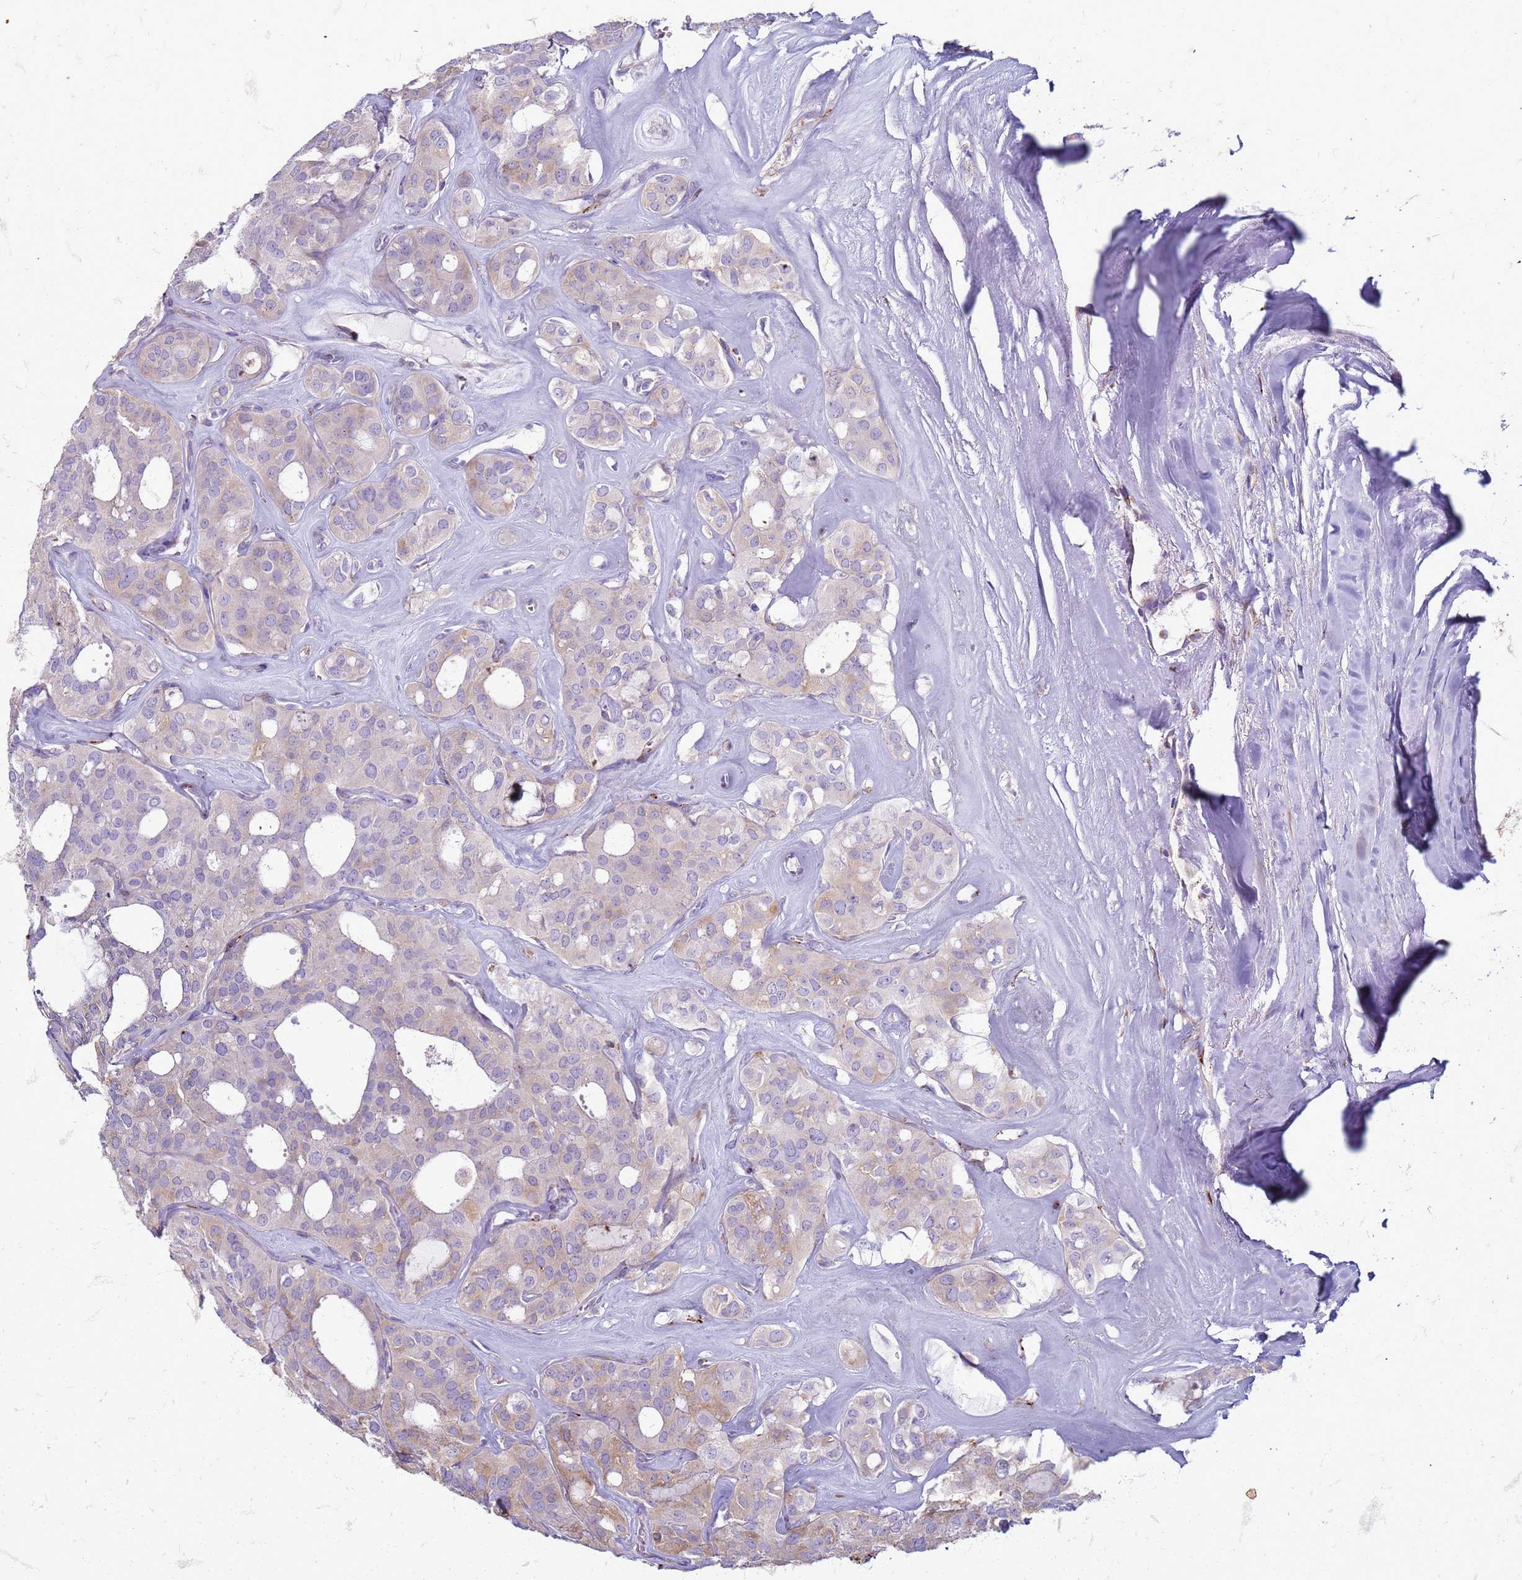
{"staining": {"intensity": "moderate", "quantity": "25%-75%", "location": "cytoplasmic/membranous"}, "tissue": "thyroid cancer", "cell_type": "Tumor cells", "image_type": "cancer", "snomed": [{"axis": "morphology", "description": "Follicular adenoma carcinoma, NOS"}, {"axis": "topography", "description": "Thyroid gland"}], "caption": "An image of thyroid cancer stained for a protein reveals moderate cytoplasmic/membranous brown staining in tumor cells. The staining was performed using DAB, with brown indicating positive protein expression. Nuclei are stained blue with hematoxylin.", "gene": "PDK3", "patient": {"sex": "male", "age": 75}}